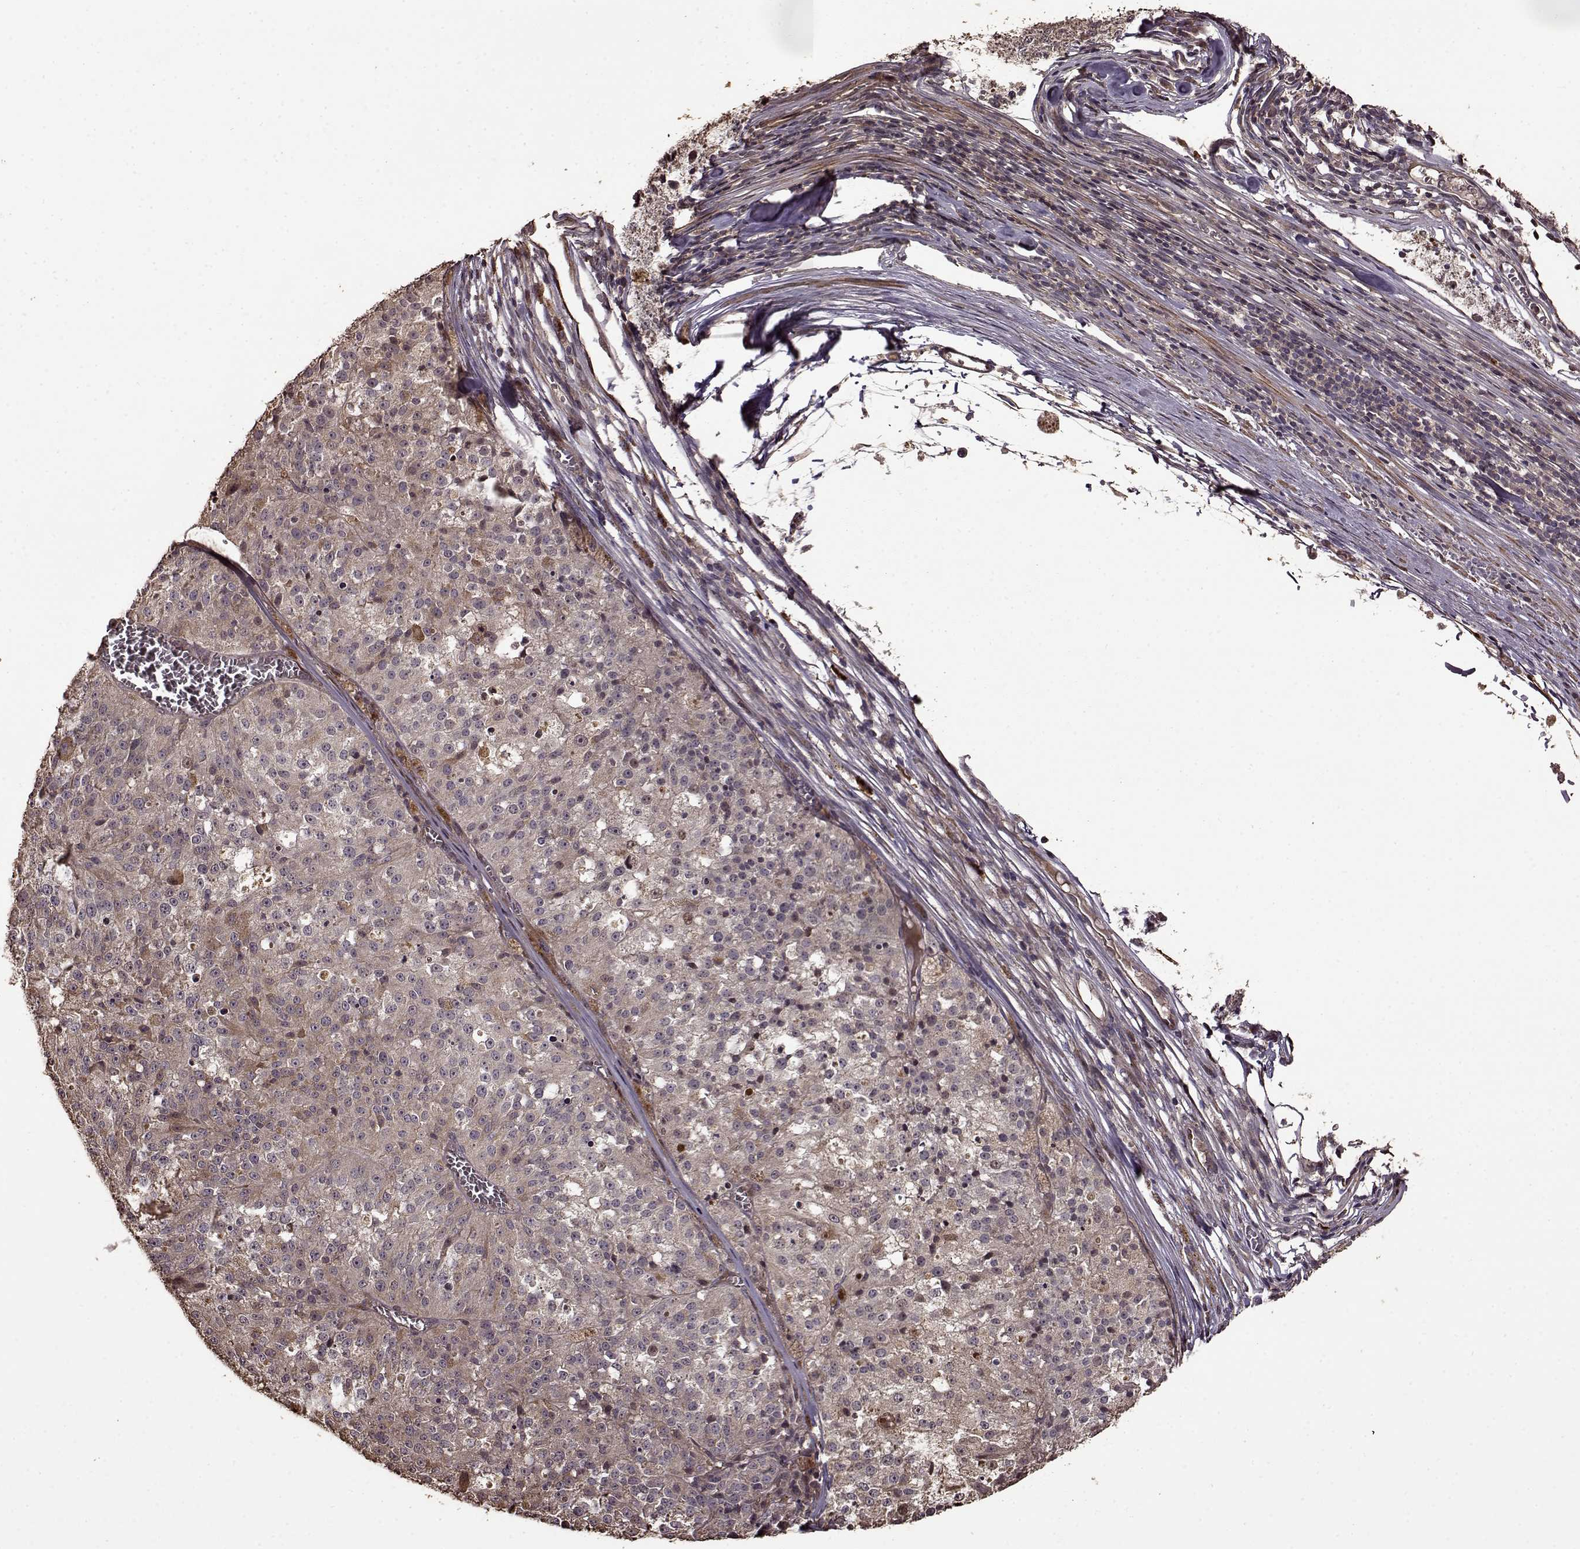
{"staining": {"intensity": "weak", "quantity": "<25%", "location": "cytoplasmic/membranous"}, "tissue": "melanoma", "cell_type": "Tumor cells", "image_type": "cancer", "snomed": [{"axis": "morphology", "description": "Malignant melanoma, Metastatic site"}, {"axis": "topography", "description": "Lymph node"}], "caption": "Tumor cells are negative for brown protein staining in melanoma. (Immunohistochemistry (ihc), brightfield microscopy, high magnification).", "gene": "FBXW11", "patient": {"sex": "female", "age": 64}}